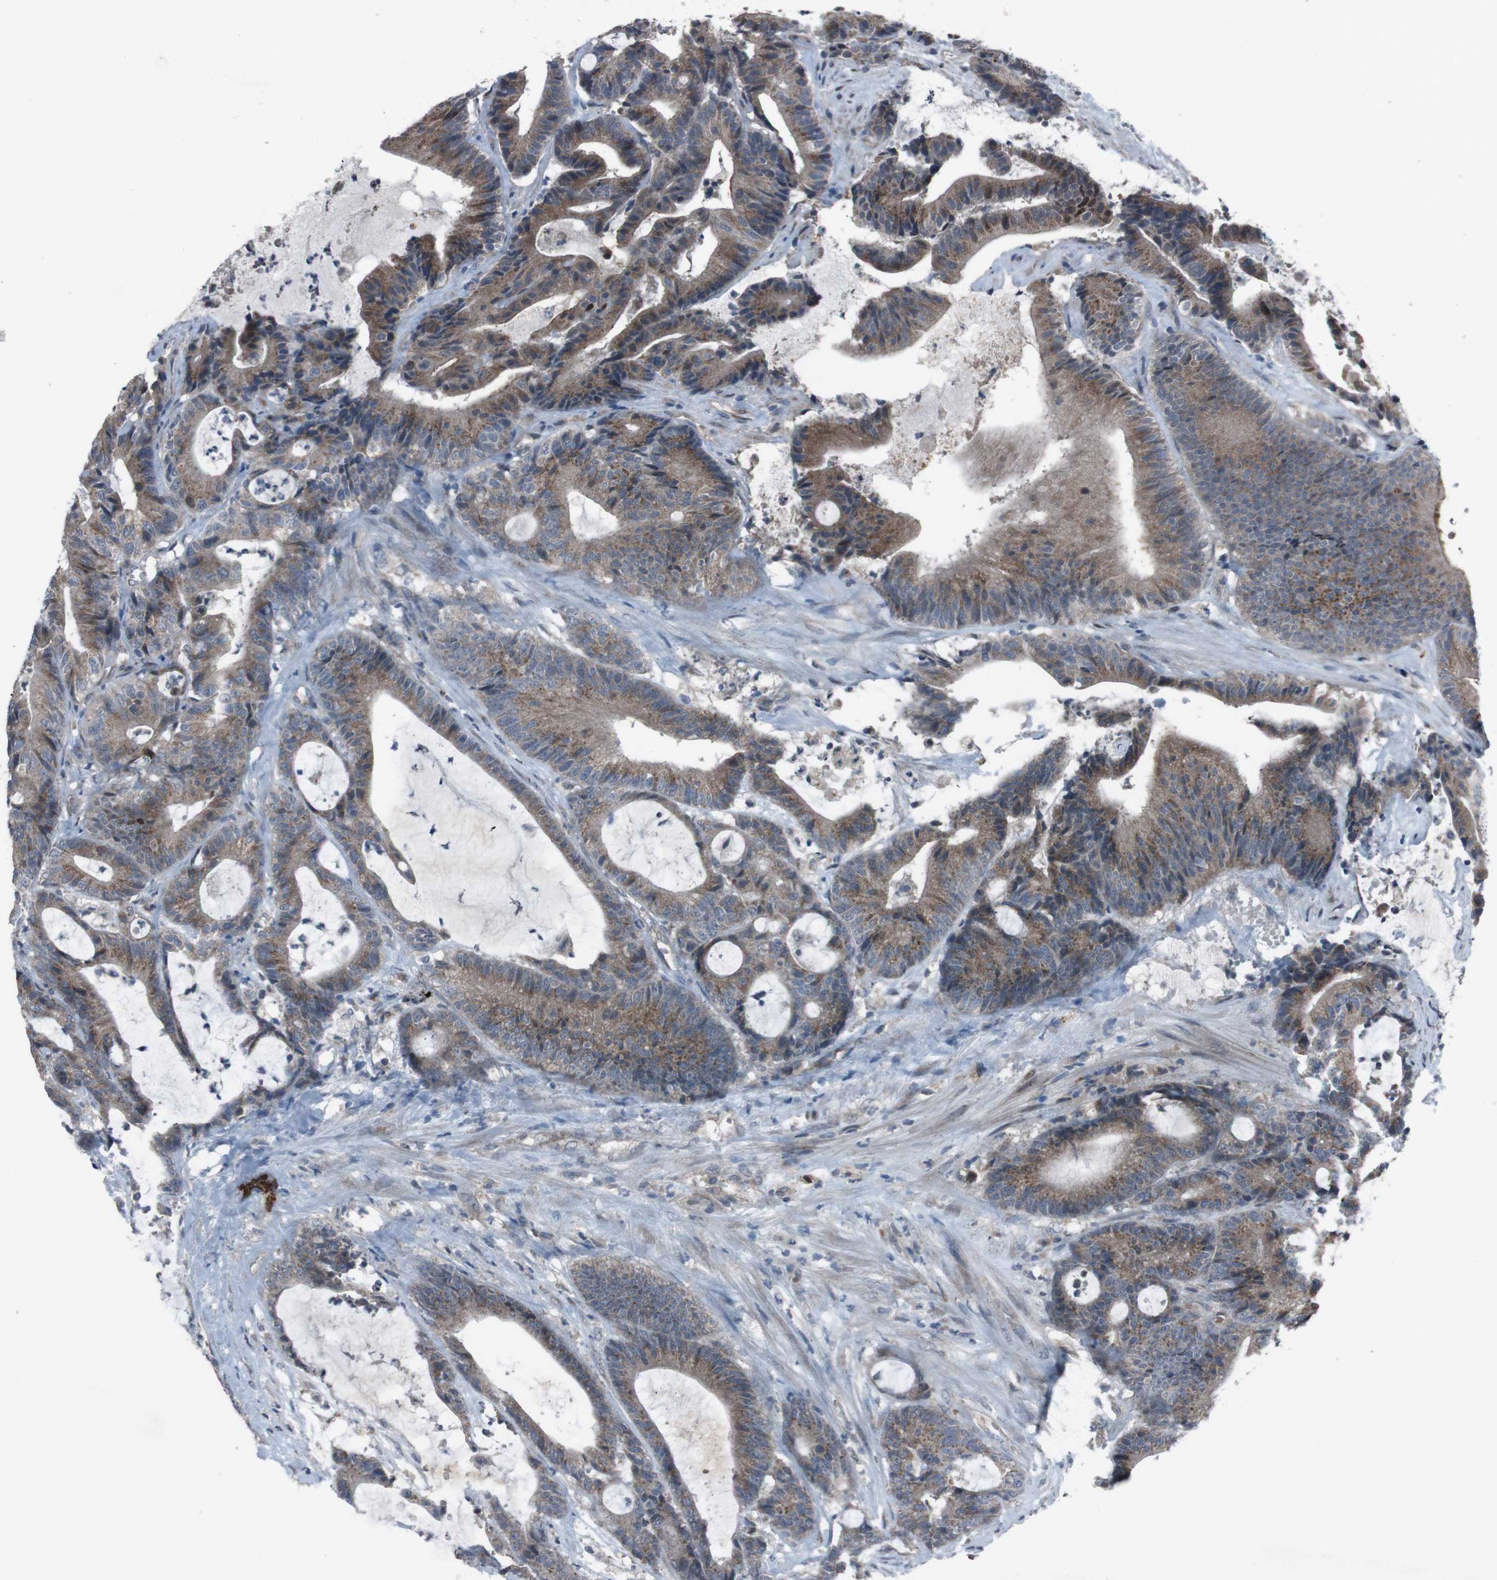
{"staining": {"intensity": "moderate", "quantity": ">75%", "location": "cytoplasmic/membranous"}, "tissue": "colorectal cancer", "cell_type": "Tumor cells", "image_type": "cancer", "snomed": [{"axis": "morphology", "description": "Adenocarcinoma, NOS"}, {"axis": "topography", "description": "Colon"}], "caption": "Colorectal adenocarcinoma tissue displays moderate cytoplasmic/membranous expression in about >75% of tumor cells, visualized by immunohistochemistry.", "gene": "EFNA5", "patient": {"sex": "female", "age": 84}}